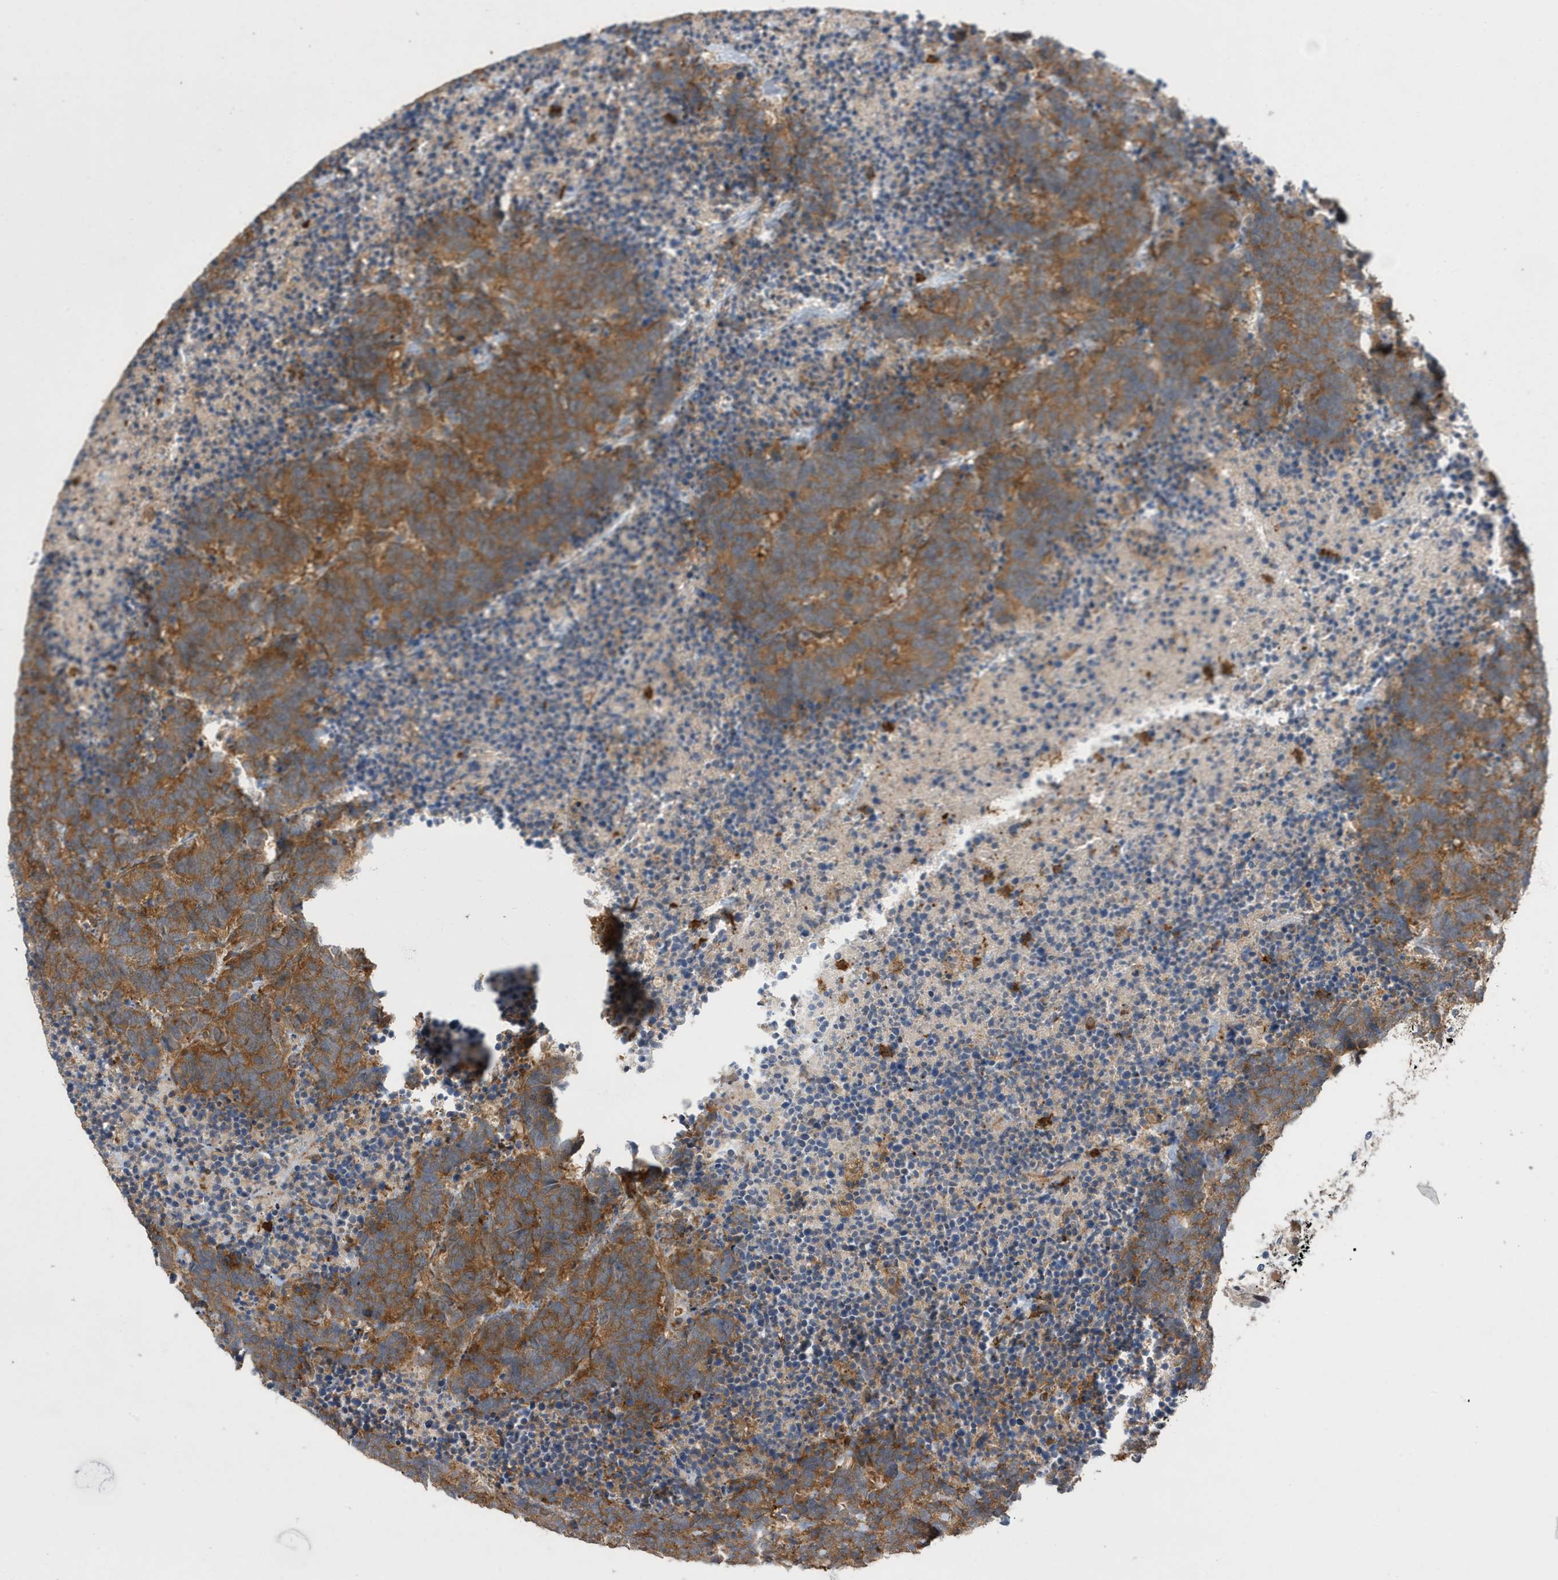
{"staining": {"intensity": "moderate", "quantity": ">75%", "location": "cytoplasmic/membranous"}, "tissue": "carcinoid", "cell_type": "Tumor cells", "image_type": "cancer", "snomed": [{"axis": "morphology", "description": "Carcinoma, NOS"}, {"axis": "morphology", "description": "Carcinoid, malignant, NOS"}, {"axis": "topography", "description": "Urinary bladder"}], "caption": "IHC staining of carcinoma, which exhibits medium levels of moderate cytoplasmic/membranous expression in approximately >75% of tumor cells indicating moderate cytoplasmic/membranous protein positivity. The staining was performed using DAB (brown) for protein detection and nuclei were counterstained in hematoxylin (blue).", "gene": "LAPTM4A", "patient": {"sex": "male", "age": 57}}